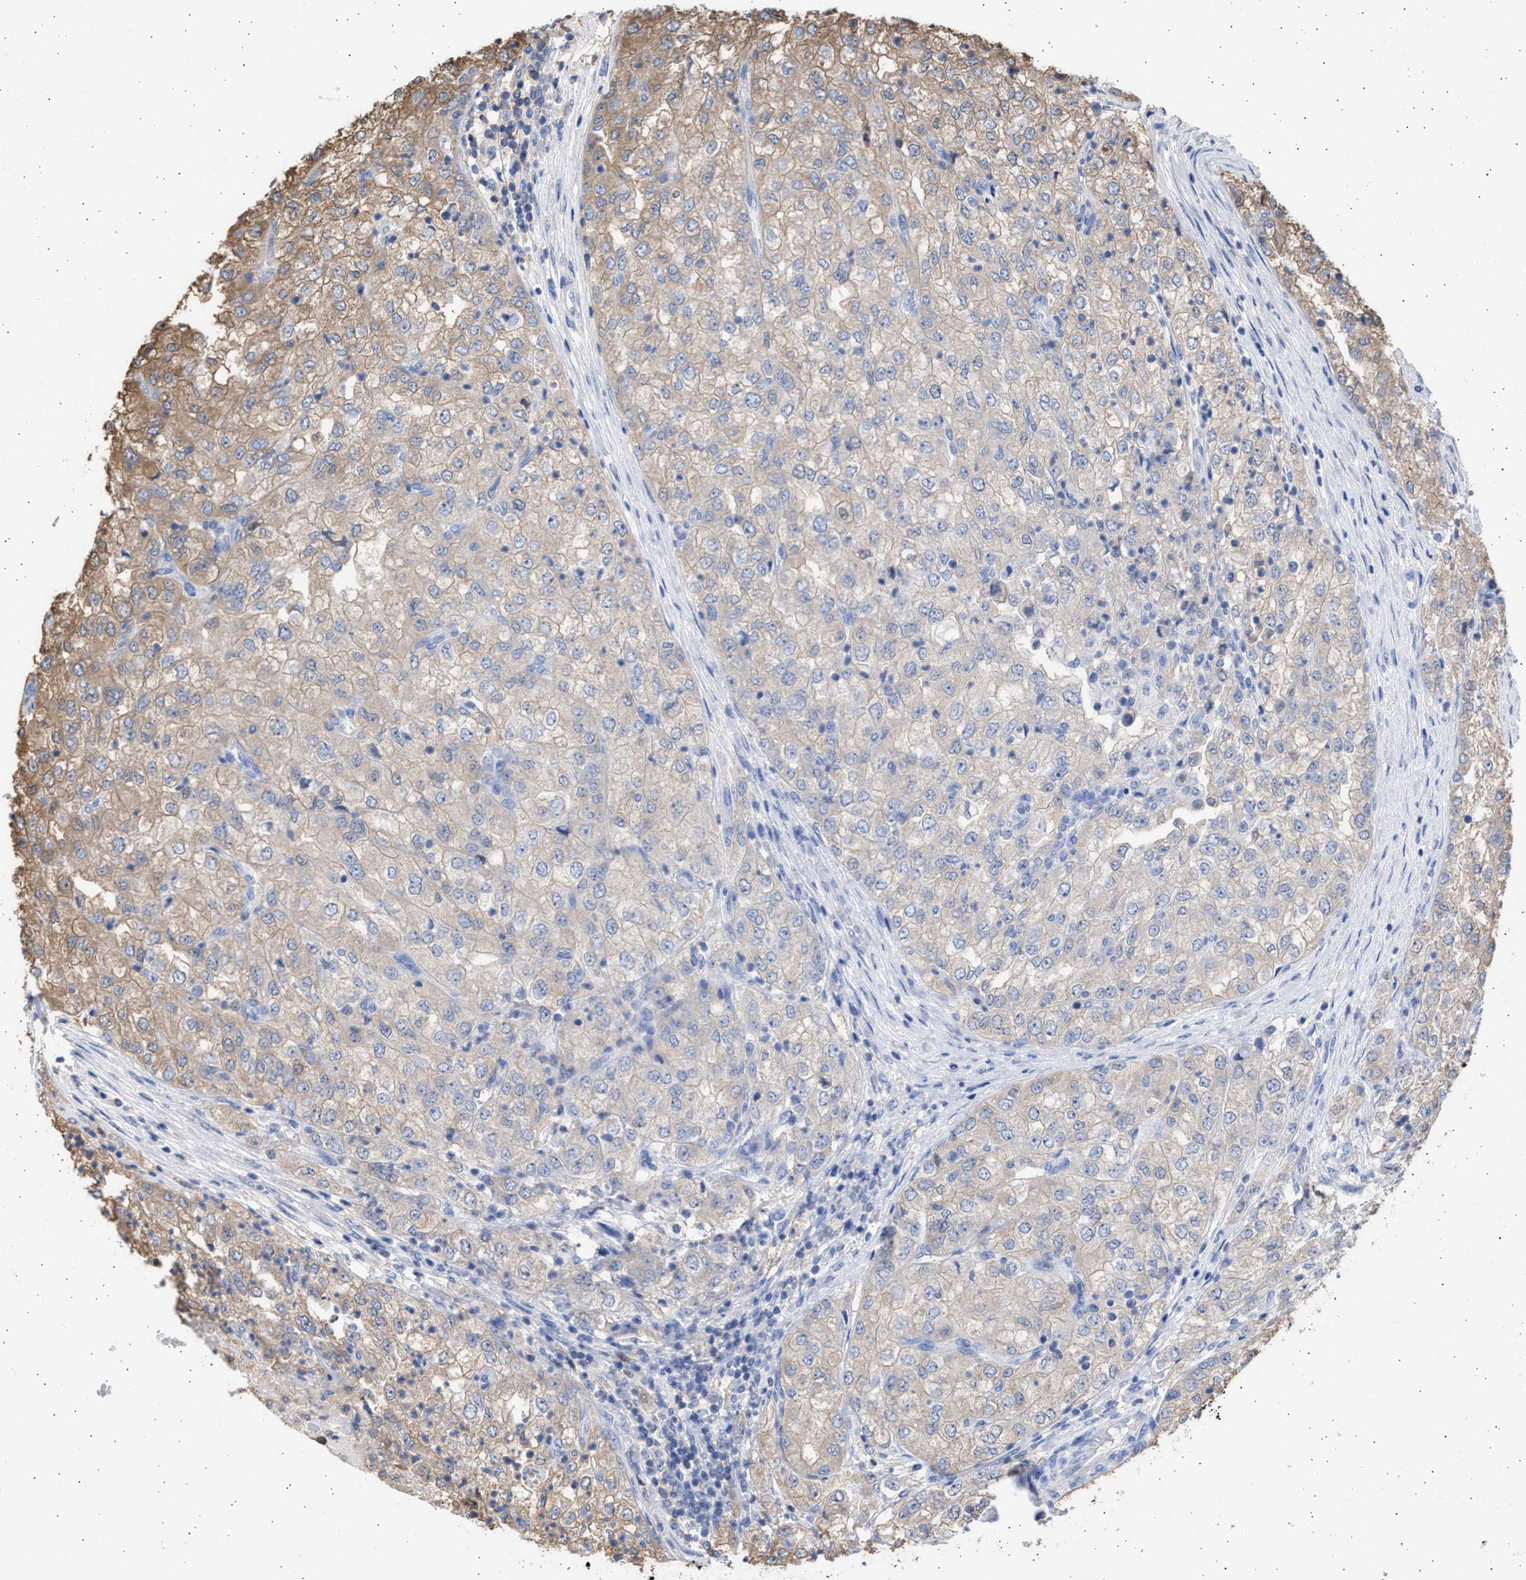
{"staining": {"intensity": "weak", "quantity": "25%-75%", "location": "cytoplasmic/membranous"}, "tissue": "renal cancer", "cell_type": "Tumor cells", "image_type": "cancer", "snomed": [{"axis": "morphology", "description": "Adenocarcinoma, NOS"}, {"axis": "topography", "description": "Kidney"}], "caption": "The immunohistochemical stain highlights weak cytoplasmic/membranous expression in tumor cells of renal cancer (adenocarcinoma) tissue. The staining is performed using DAB brown chromogen to label protein expression. The nuclei are counter-stained blue using hematoxylin.", "gene": "ALDOC", "patient": {"sex": "female", "age": 54}}